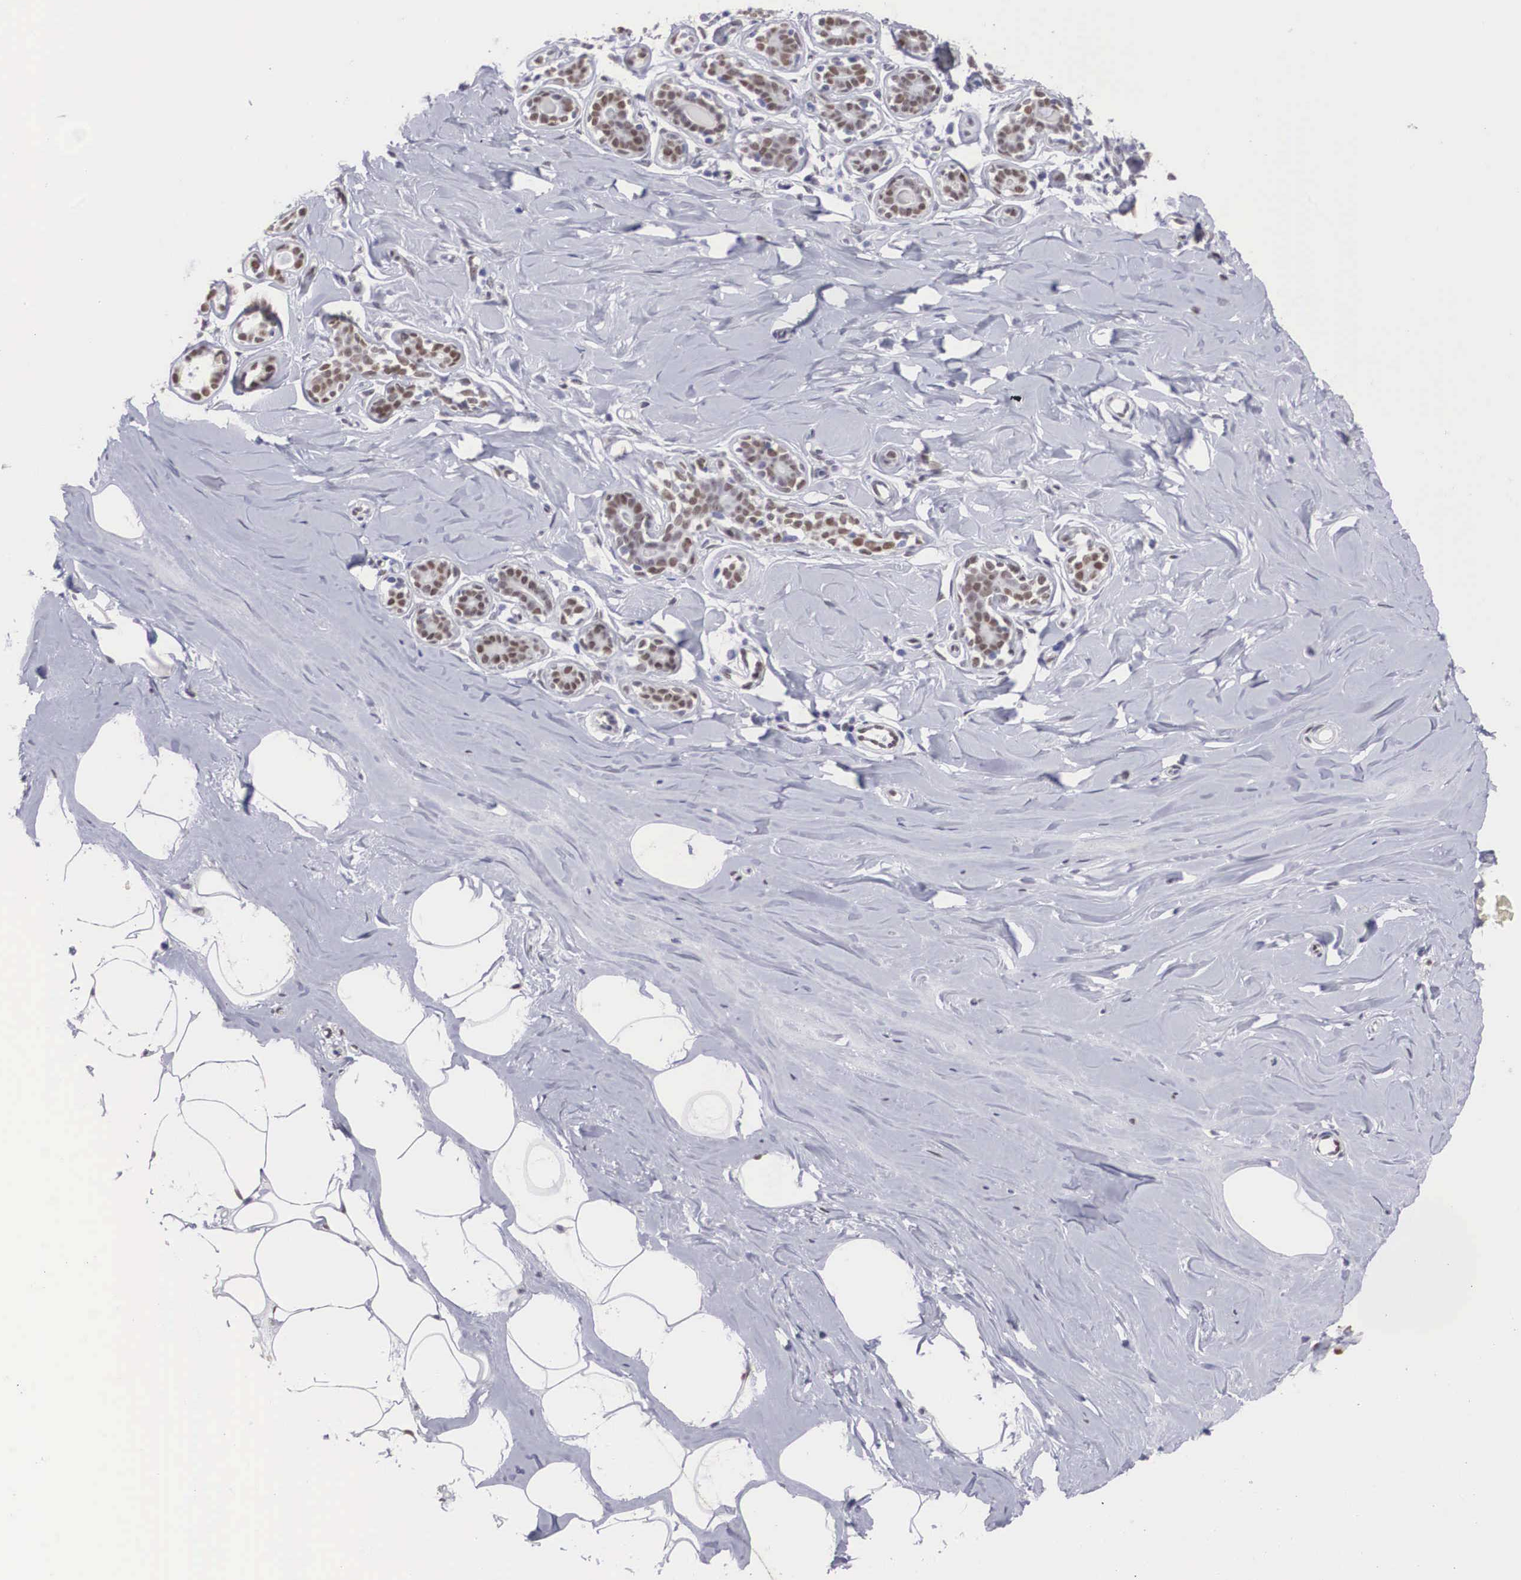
{"staining": {"intensity": "negative", "quantity": "none", "location": "none"}, "tissue": "breast", "cell_type": "Adipocytes", "image_type": "normal", "snomed": [{"axis": "morphology", "description": "Normal tissue, NOS"}, {"axis": "topography", "description": "Breast"}], "caption": "Immunohistochemistry histopathology image of unremarkable human breast stained for a protein (brown), which demonstrates no expression in adipocytes.", "gene": "HMGN5", "patient": {"sex": "female", "age": 45}}